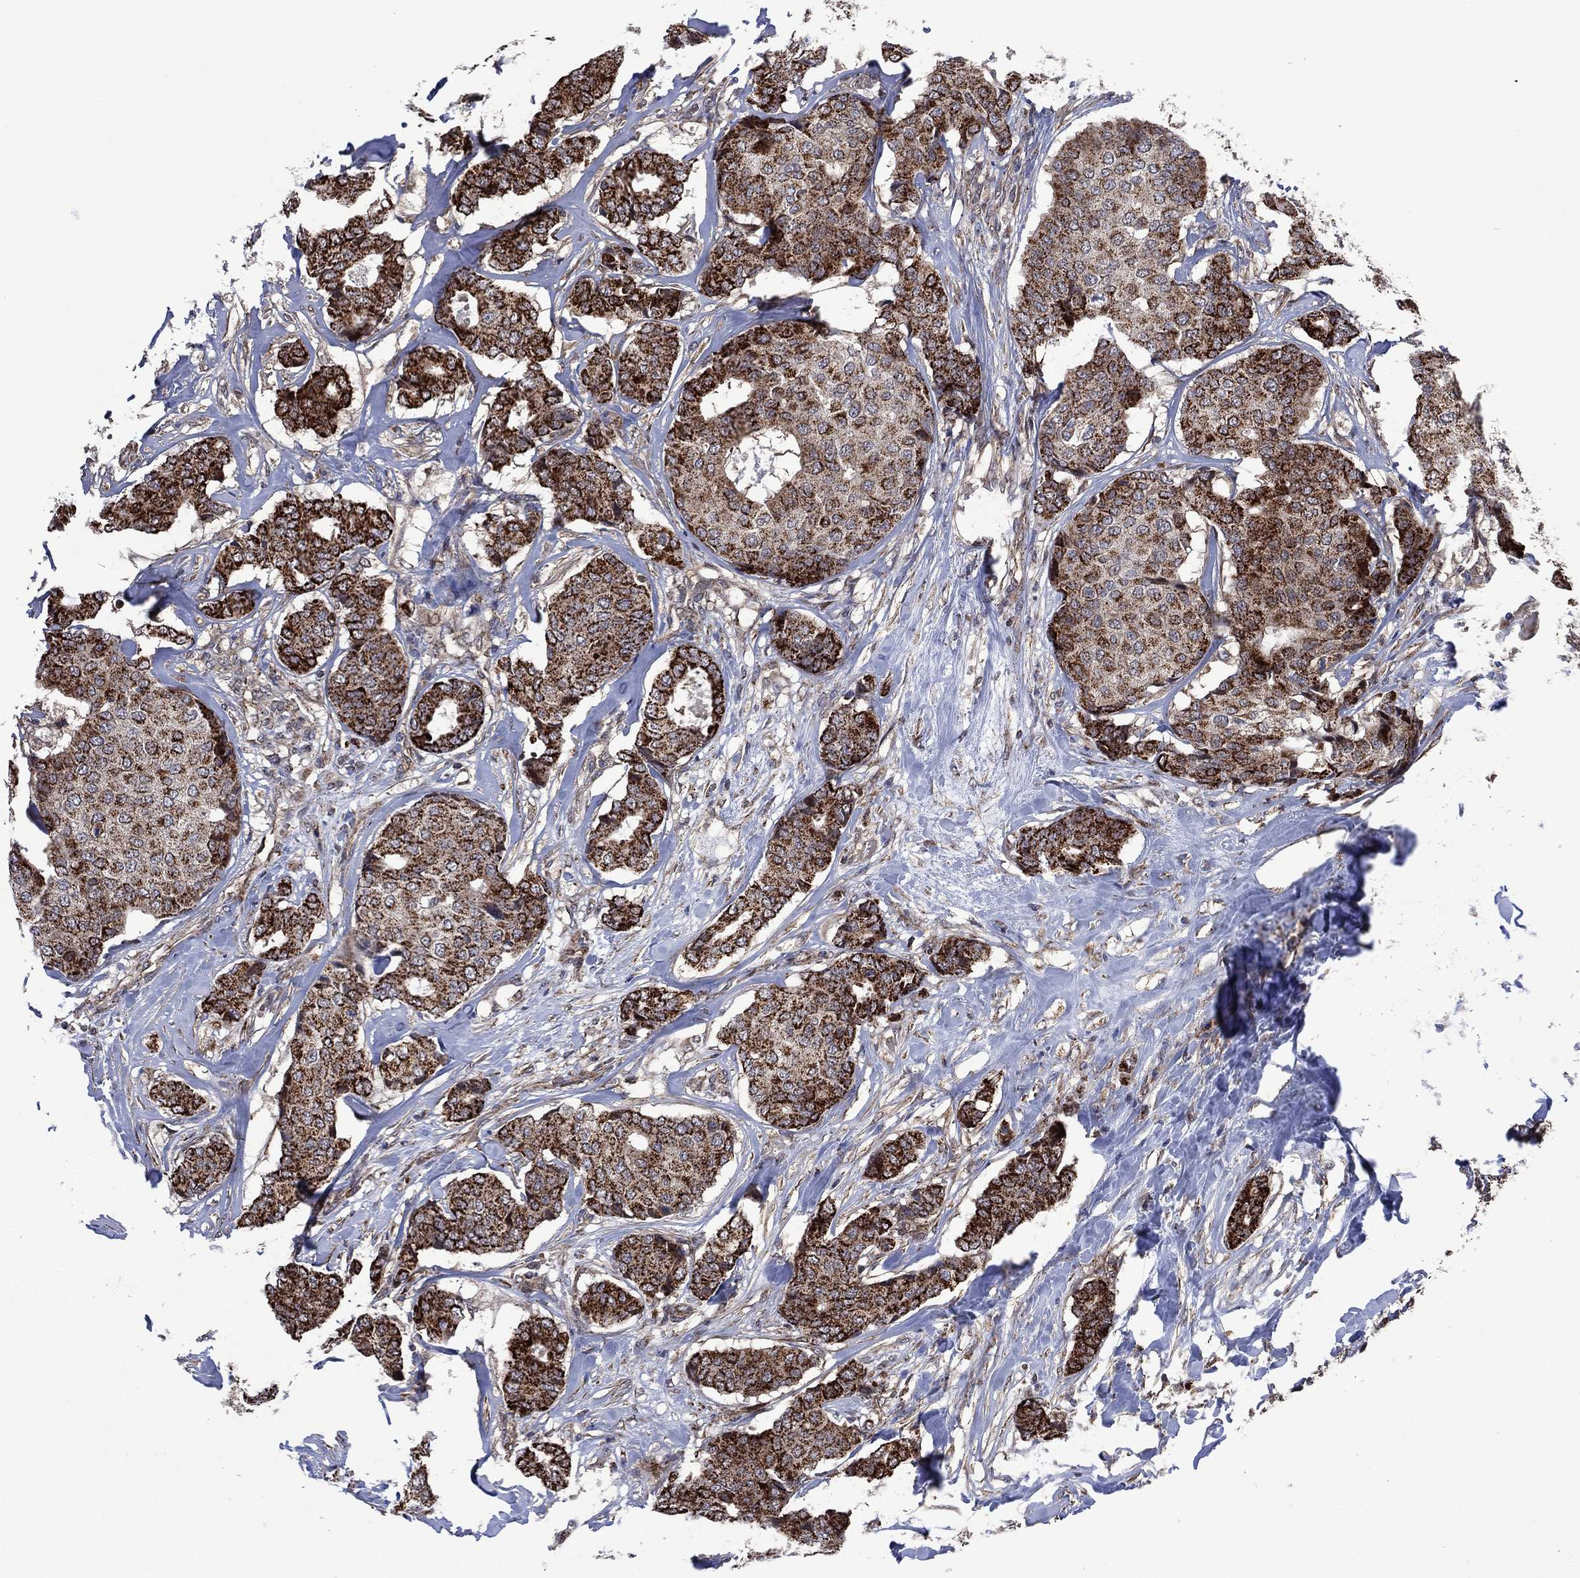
{"staining": {"intensity": "strong", "quantity": ">75%", "location": "cytoplasmic/membranous"}, "tissue": "breast cancer", "cell_type": "Tumor cells", "image_type": "cancer", "snomed": [{"axis": "morphology", "description": "Duct carcinoma"}, {"axis": "topography", "description": "Breast"}], "caption": "A high-resolution photomicrograph shows immunohistochemistry staining of infiltrating ductal carcinoma (breast), which demonstrates strong cytoplasmic/membranous staining in about >75% of tumor cells.", "gene": "HTD2", "patient": {"sex": "female", "age": 75}}